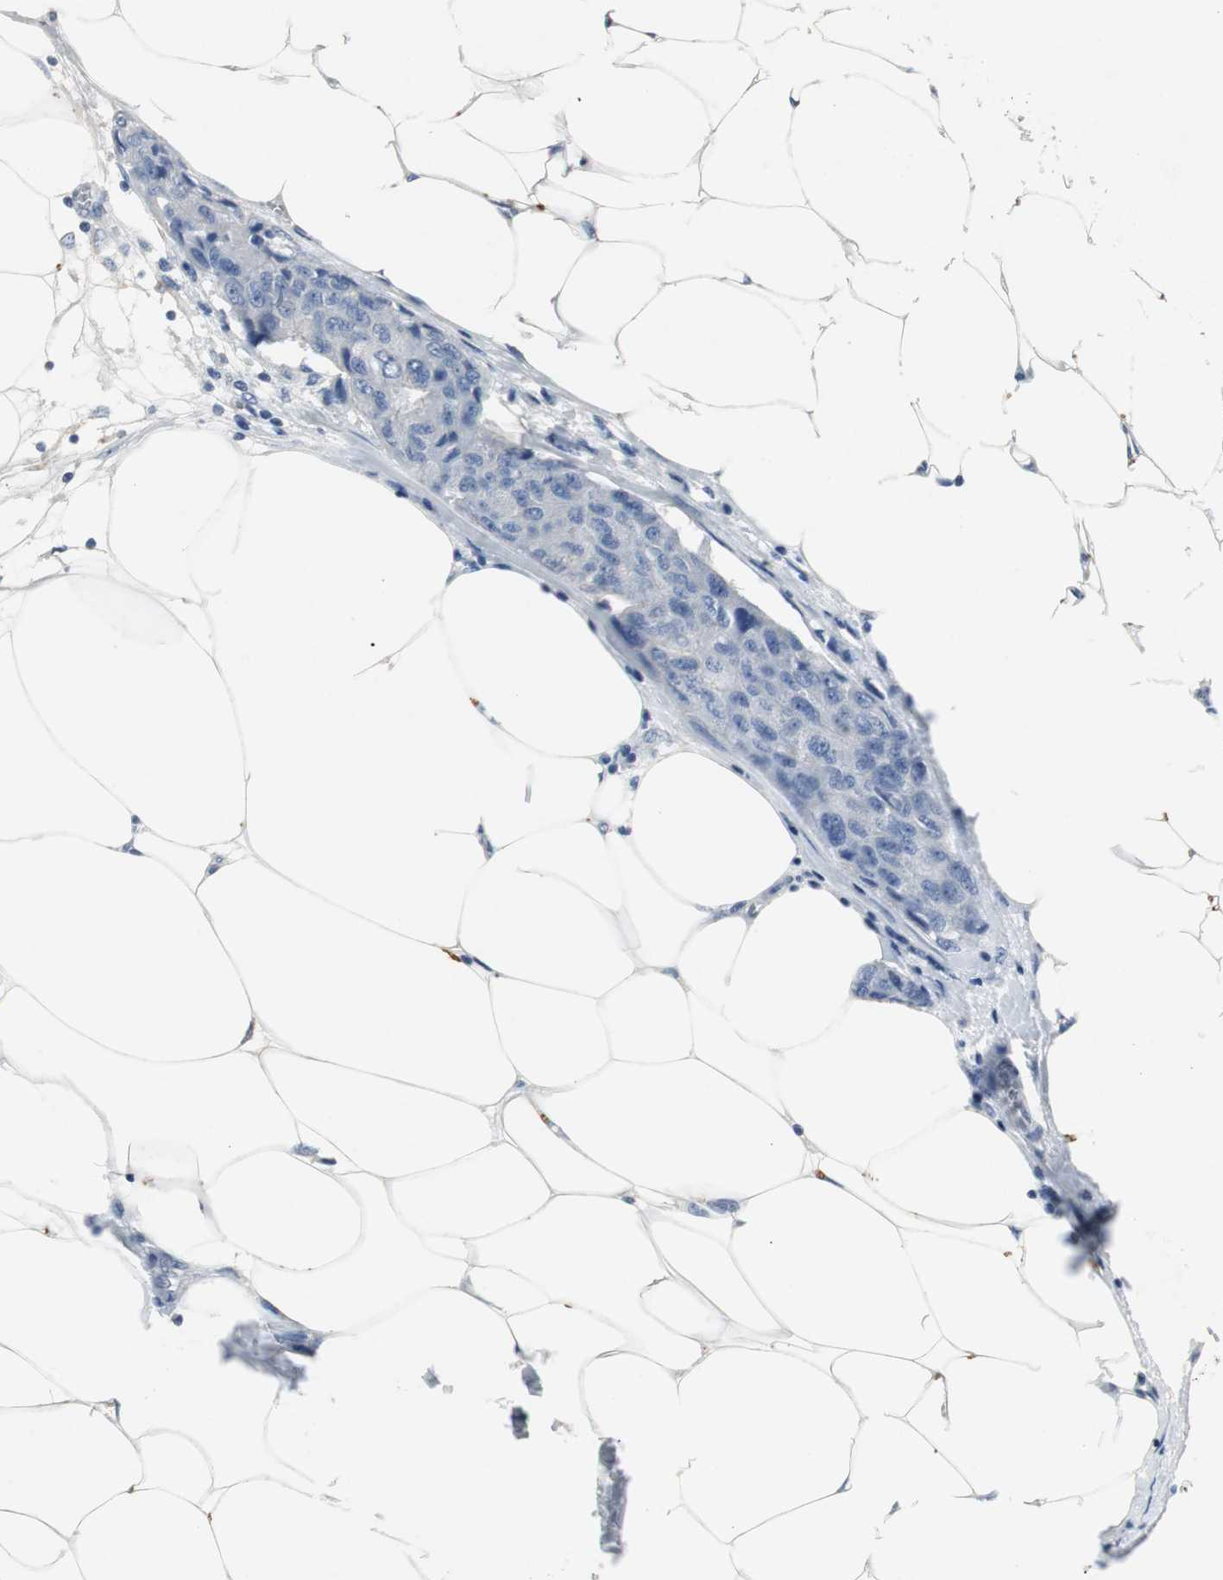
{"staining": {"intensity": "negative", "quantity": "none", "location": "none"}, "tissue": "breast cancer", "cell_type": "Tumor cells", "image_type": "cancer", "snomed": [{"axis": "morphology", "description": "Duct carcinoma"}, {"axis": "topography", "description": "Breast"}], "caption": "An IHC photomicrograph of breast invasive ductal carcinoma is shown. There is no staining in tumor cells of breast invasive ductal carcinoma.", "gene": "LRP2", "patient": {"sex": "female", "age": 80}}